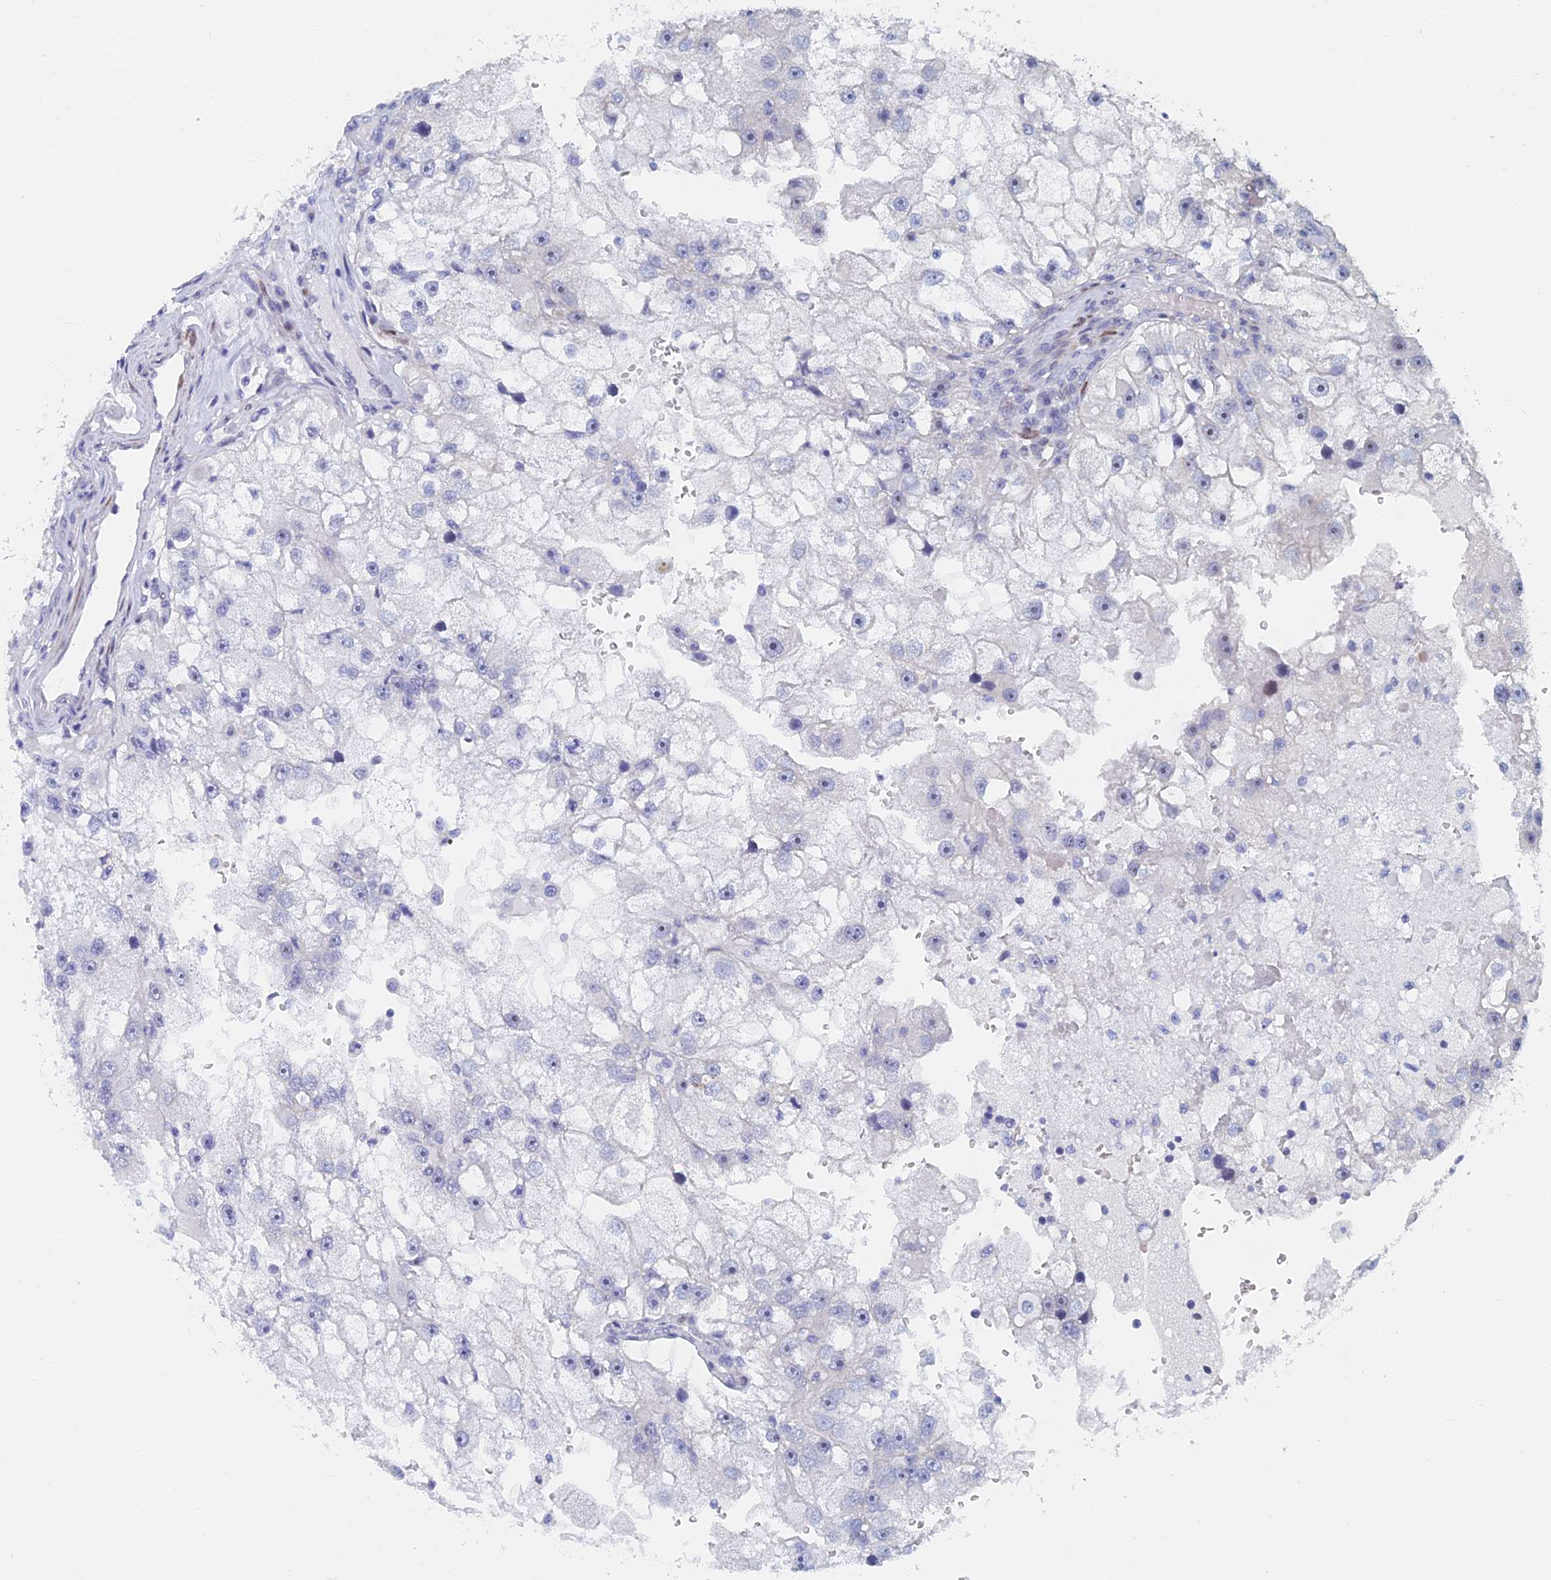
{"staining": {"intensity": "negative", "quantity": "none", "location": "none"}, "tissue": "renal cancer", "cell_type": "Tumor cells", "image_type": "cancer", "snomed": [{"axis": "morphology", "description": "Adenocarcinoma, NOS"}, {"axis": "topography", "description": "Kidney"}], "caption": "IHC micrograph of human renal adenocarcinoma stained for a protein (brown), which displays no positivity in tumor cells.", "gene": "DRGX", "patient": {"sex": "male", "age": 63}}